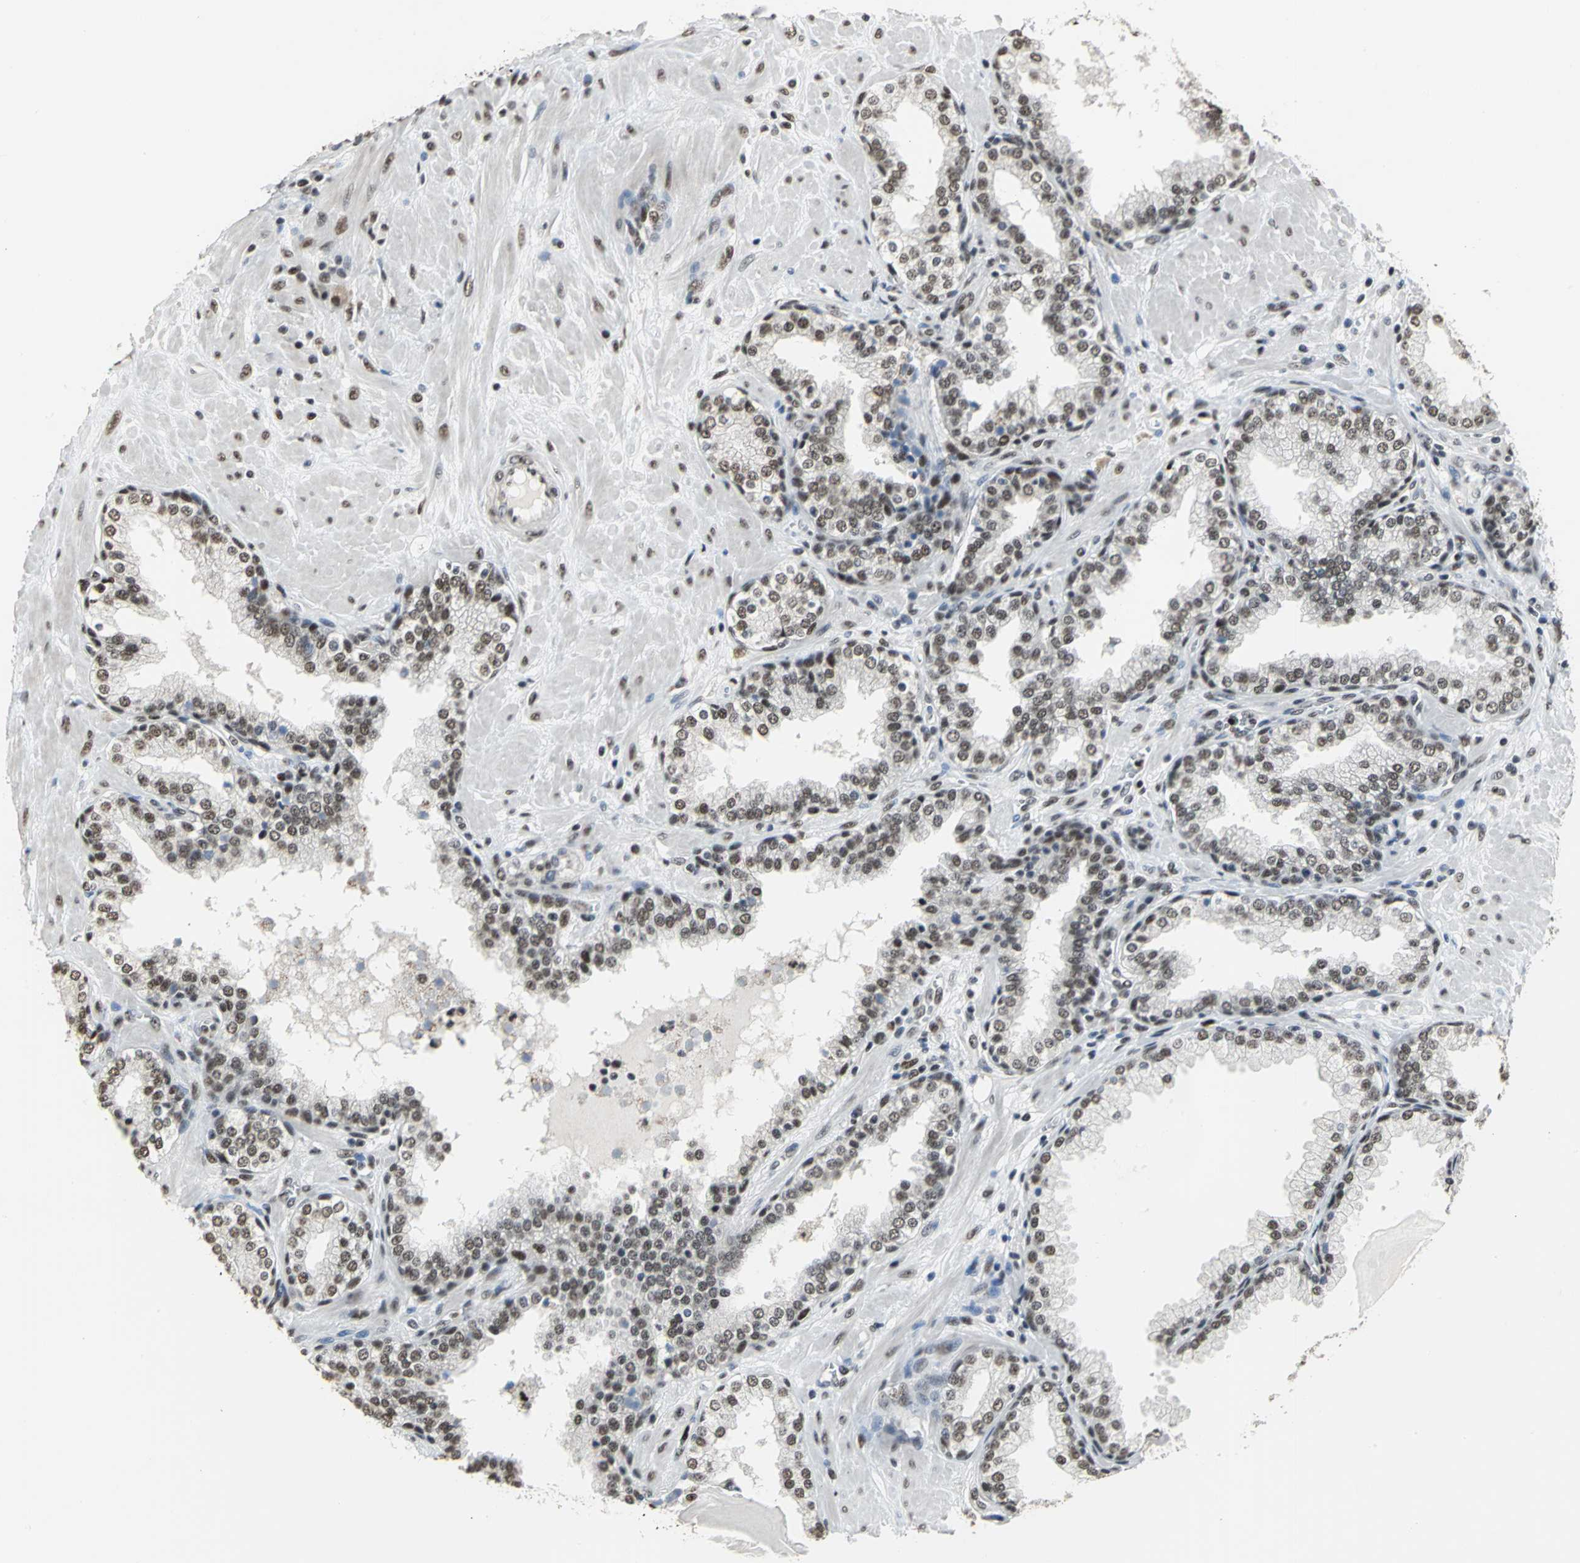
{"staining": {"intensity": "strong", "quantity": ">75%", "location": "nuclear"}, "tissue": "prostate", "cell_type": "Glandular cells", "image_type": "normal", "snomed": [{"axis": "morphology", "description": "Normal tissue, NOS"}, {"axis": "topography", "description": "Prostate"}], "caption": "Immunohistochemical staining of benign human prostate displays >75% levels of strong nuclear protein expression in approximately >75% of glandular cells. (Stains: DAB in brown, nuclei in blue, Microscopy: brightfield microscopy at high magnification).", "gene": "CCDC88C", "patient": {"sex": "male", "age": 51}}